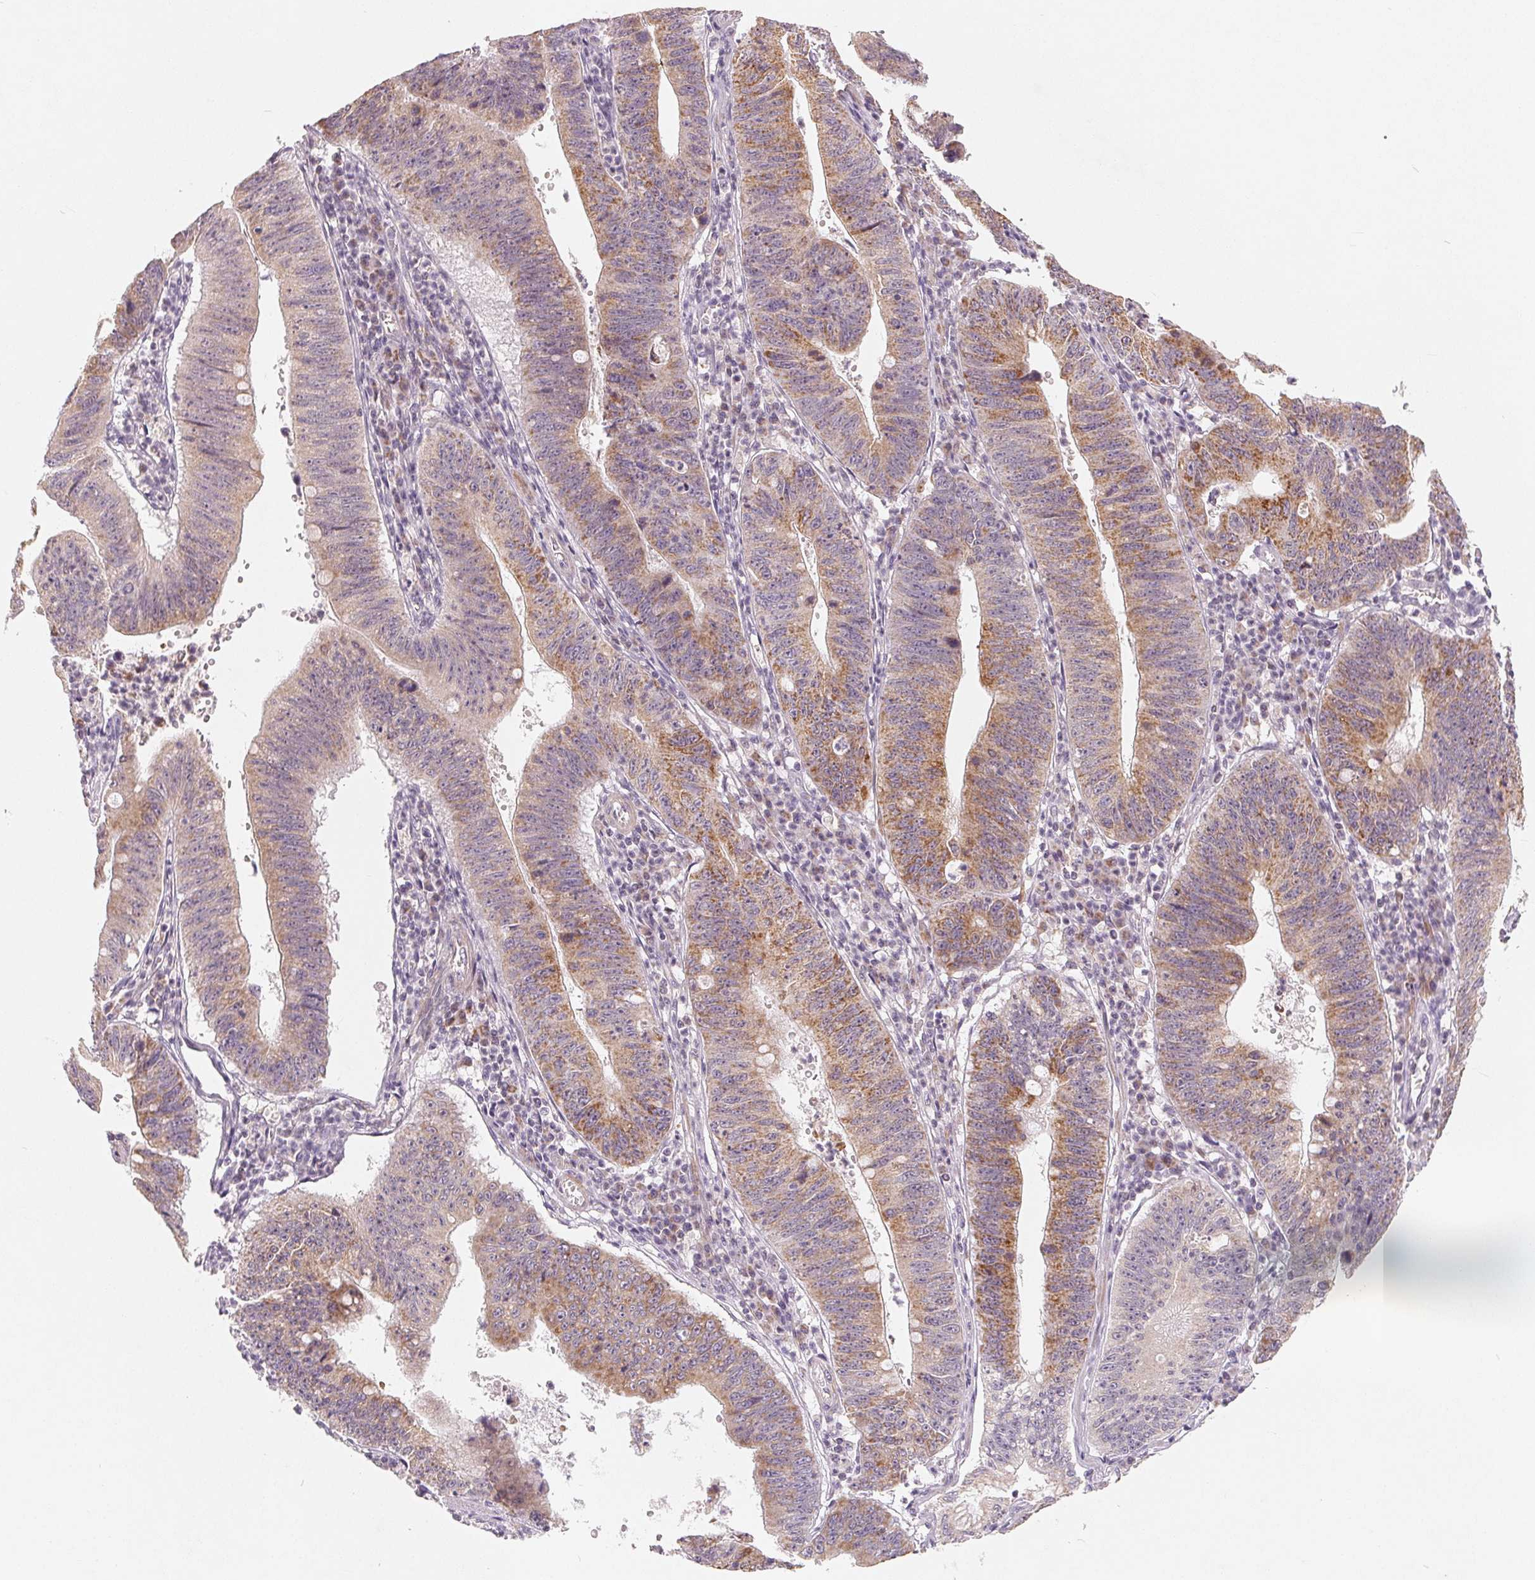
{"staining": {"intensity": "moderate", "quantity": "25%-75%", "location": "cytoplasmic/membranous"}, "tissue": "stomach cancer", "cell_type": "Tumor cells", "image_type": "cancer", "snomed": [{"axis": "morphology", "description": "Adenocarcinoma, NOS"}, {"axis": "topography", "description": "Stomach"}], "caption": "Adenocarcinoma (stomach) was stained to show a protein in brown. There is medium levels of moderate cytoplasmic/membranous expression in about 25%-75% of tumor cells. Nuclei are stained in blue.", "gene": "GHITM", "patient": {"sex": "male", "age": 59}}